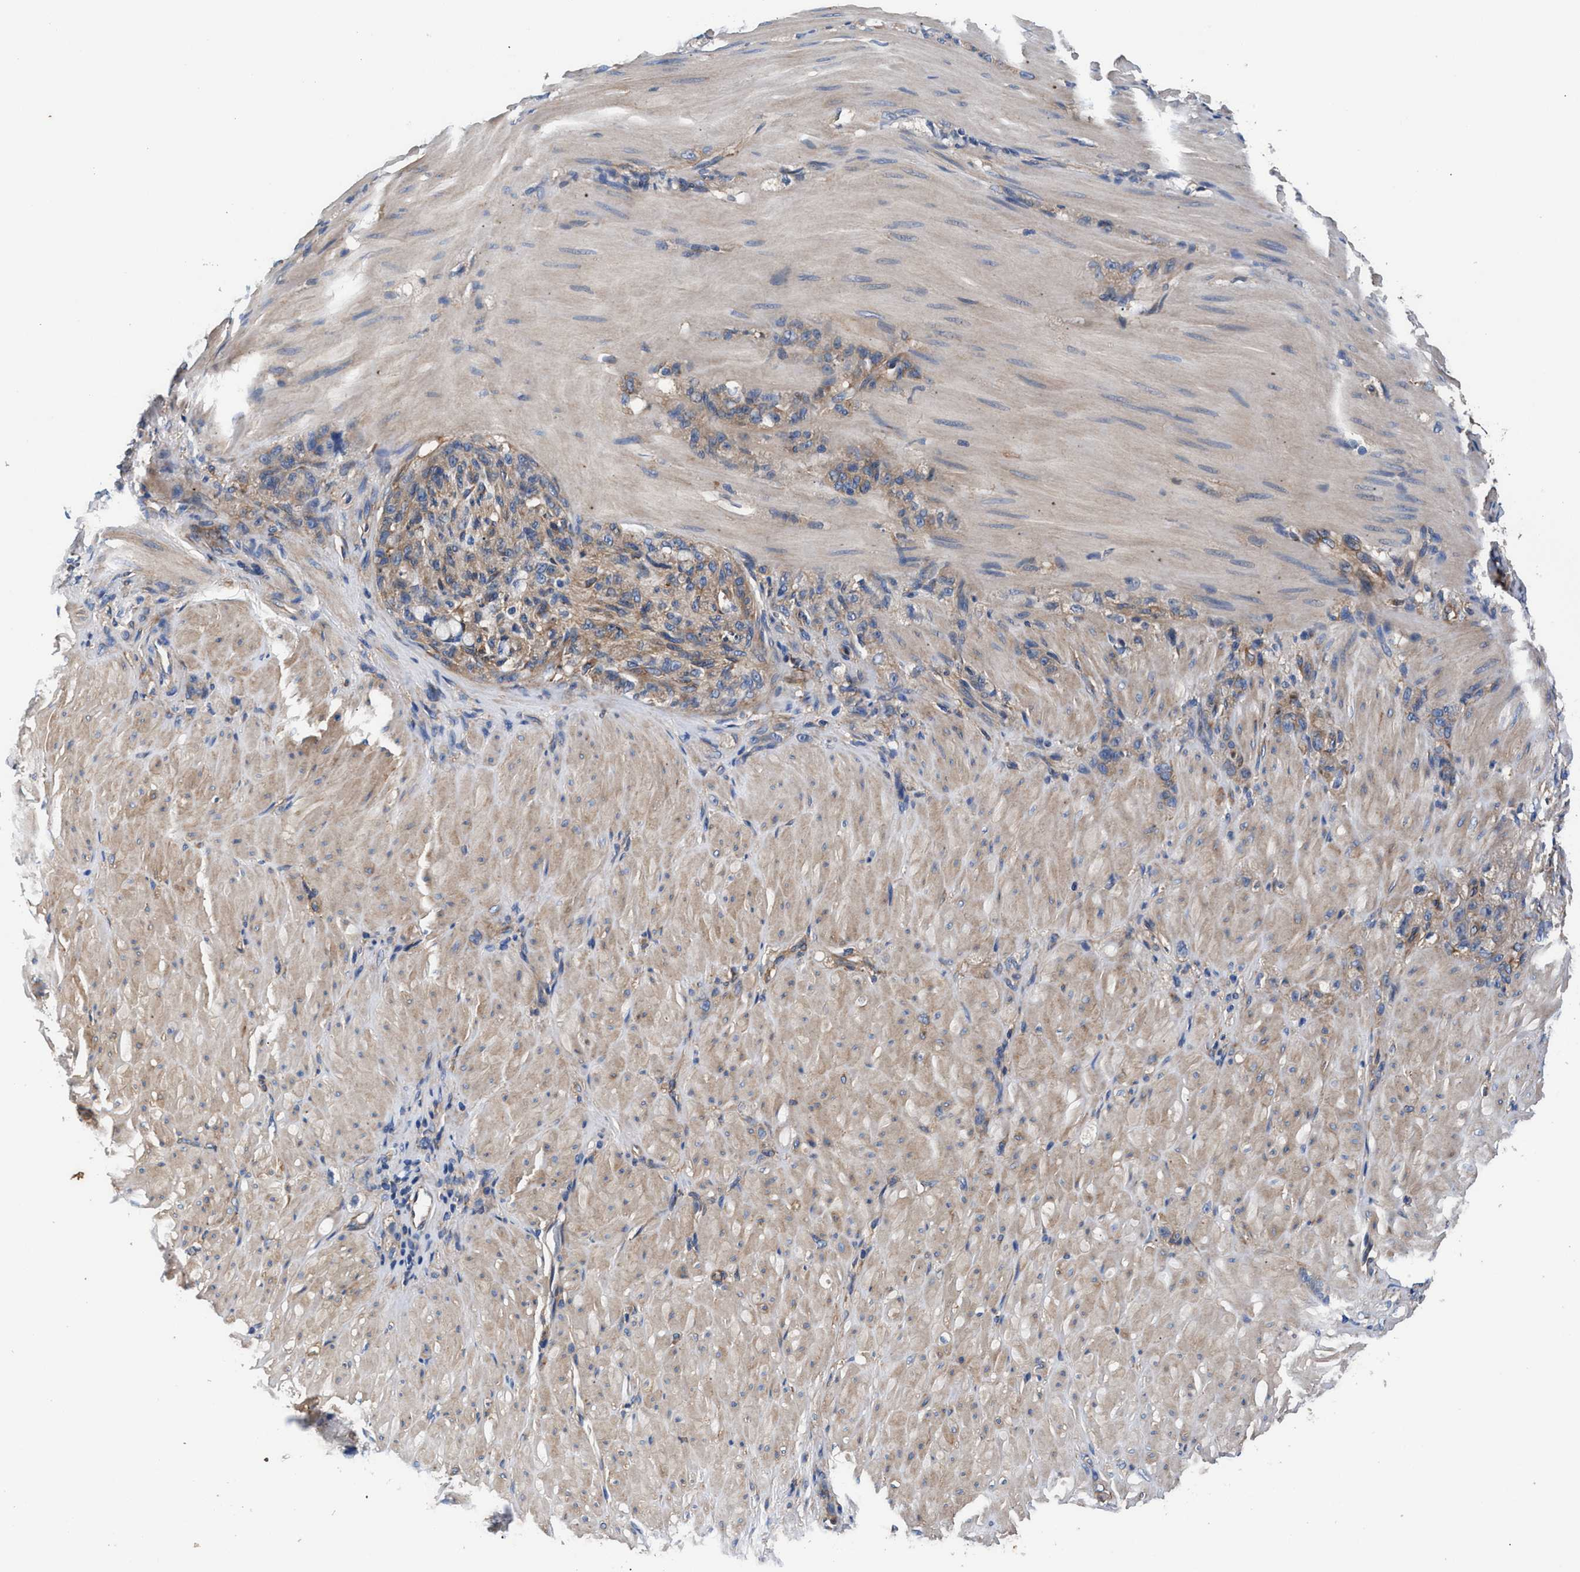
{"staining": {"intensity": "weak", "quantity": ">75%", "location": "cytoplasmic/membranous"}, "tissue": "stomach cancer", "cell_type": "Tumor cells", "image_type": "cancer", "snomed": [{"axis": "morphology", "description": "Normal tissue, NOS"}, {"axis": "morphology", "description": "Adenocarcinoma, NOS"}, {"axis": "topography", "description": "Stomach"}], "caption": "Human stomach cancer (adenocarcinoma) stained for a protein (brown) reveals weak cytoplasmic/membranous positive positivity in about >75% of tumor cells.", "gene": "SH3GL1", "patient": {"sex": "male", "age": 82}}